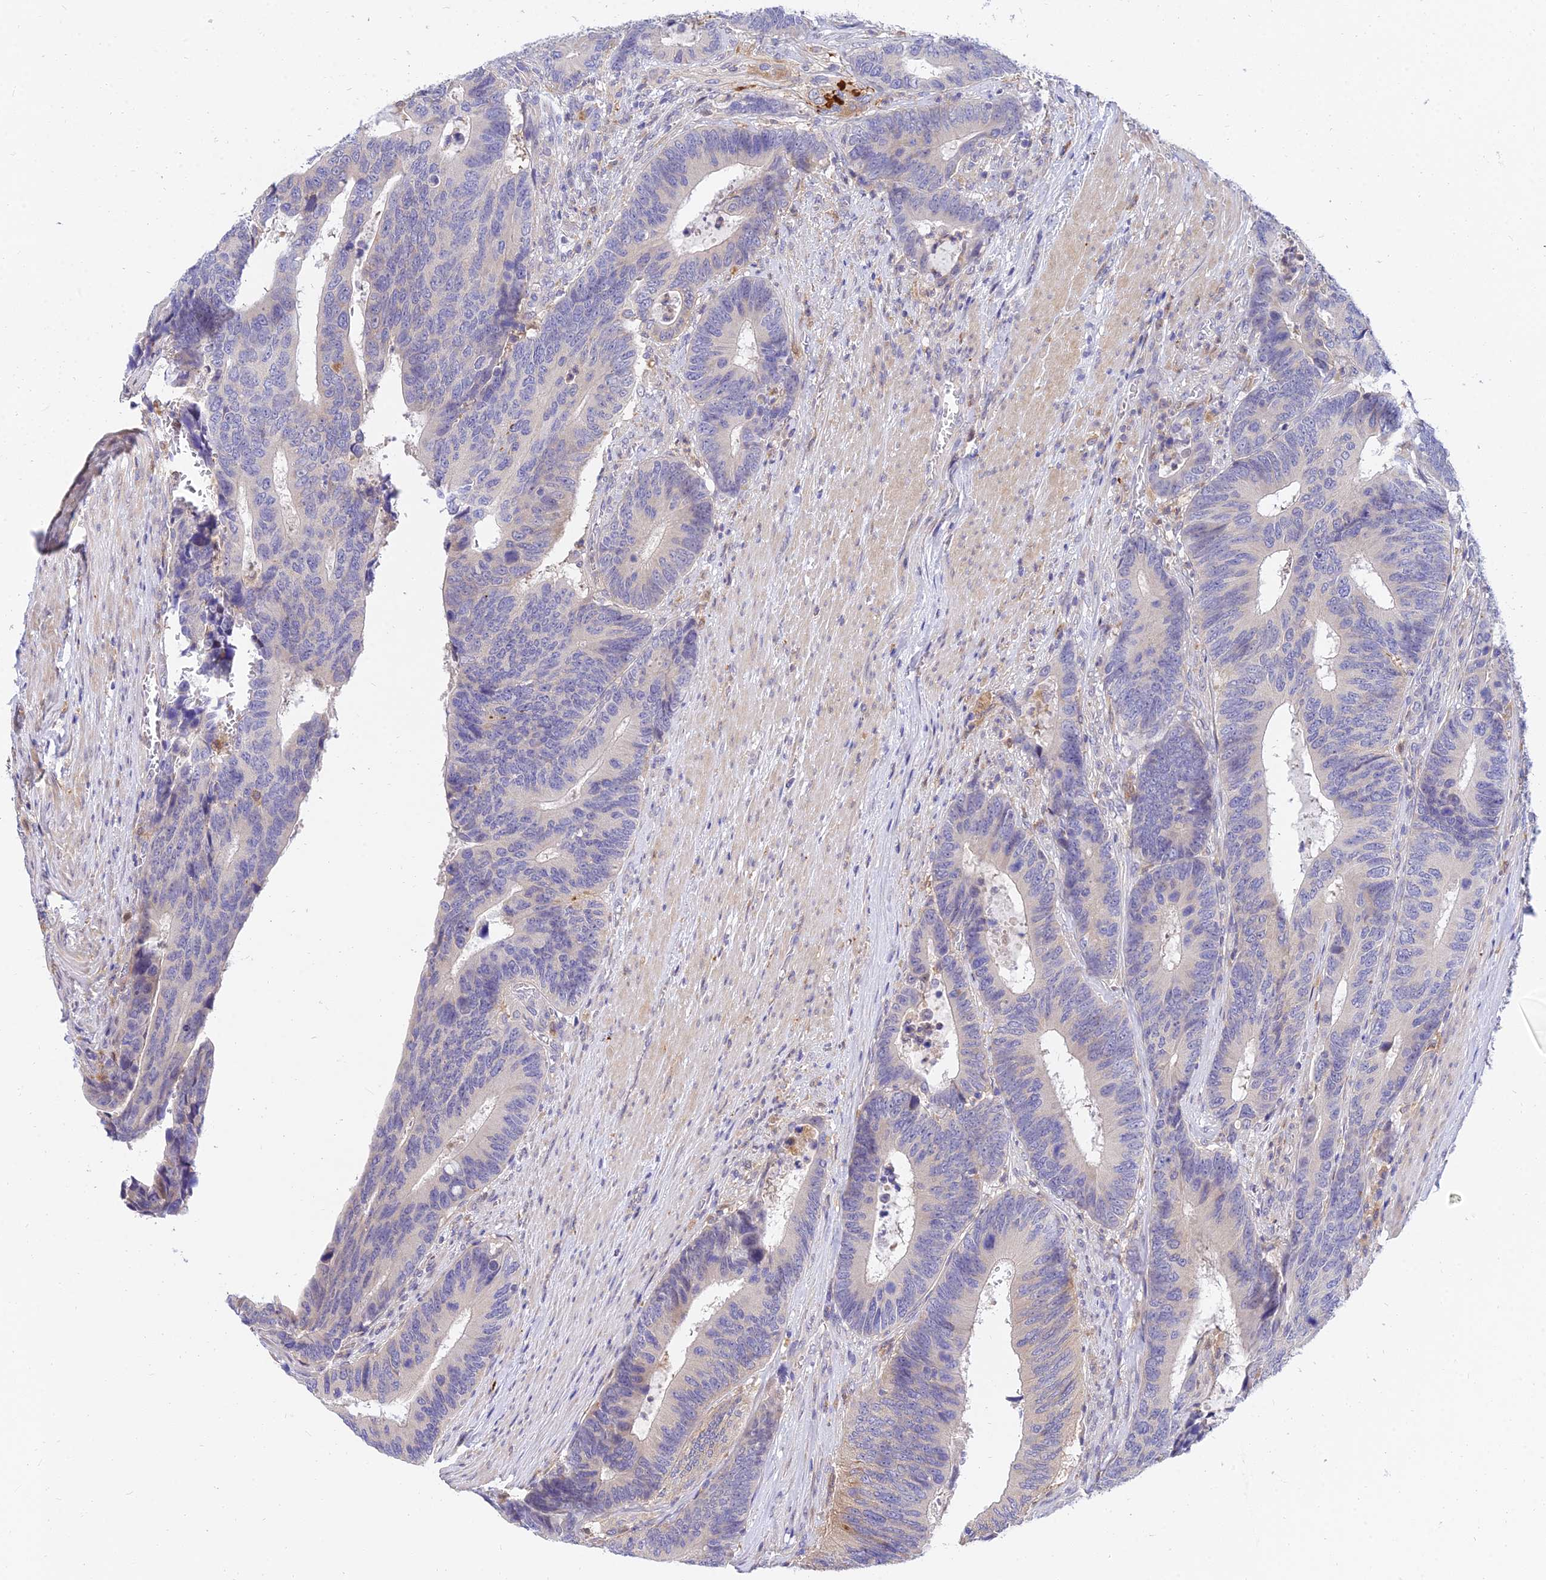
{"staining": {"intensity": "negative", "quantity": "none", "location": "none"}, "tissue": "colorectal cancer", "cell_type": "Tumor cells", "image_type": "cancer", "snomed": [{"axis": "morphology", "description": "Adenocarcinoma, NOS"}, {"axis": "topography", "description": "Colon"}], "caption": "This micrograph is of colorectal adenocarcinoma stained with IHC to label a protein in brown with the nuclei are counter-stained blue. There is no positivity in tumor cells. (Immunohistochemistry (ihc), brightfield microscopy, high magnification).", "gene": "ARL8B", "patient": {"sex": "male", "age": 87}}